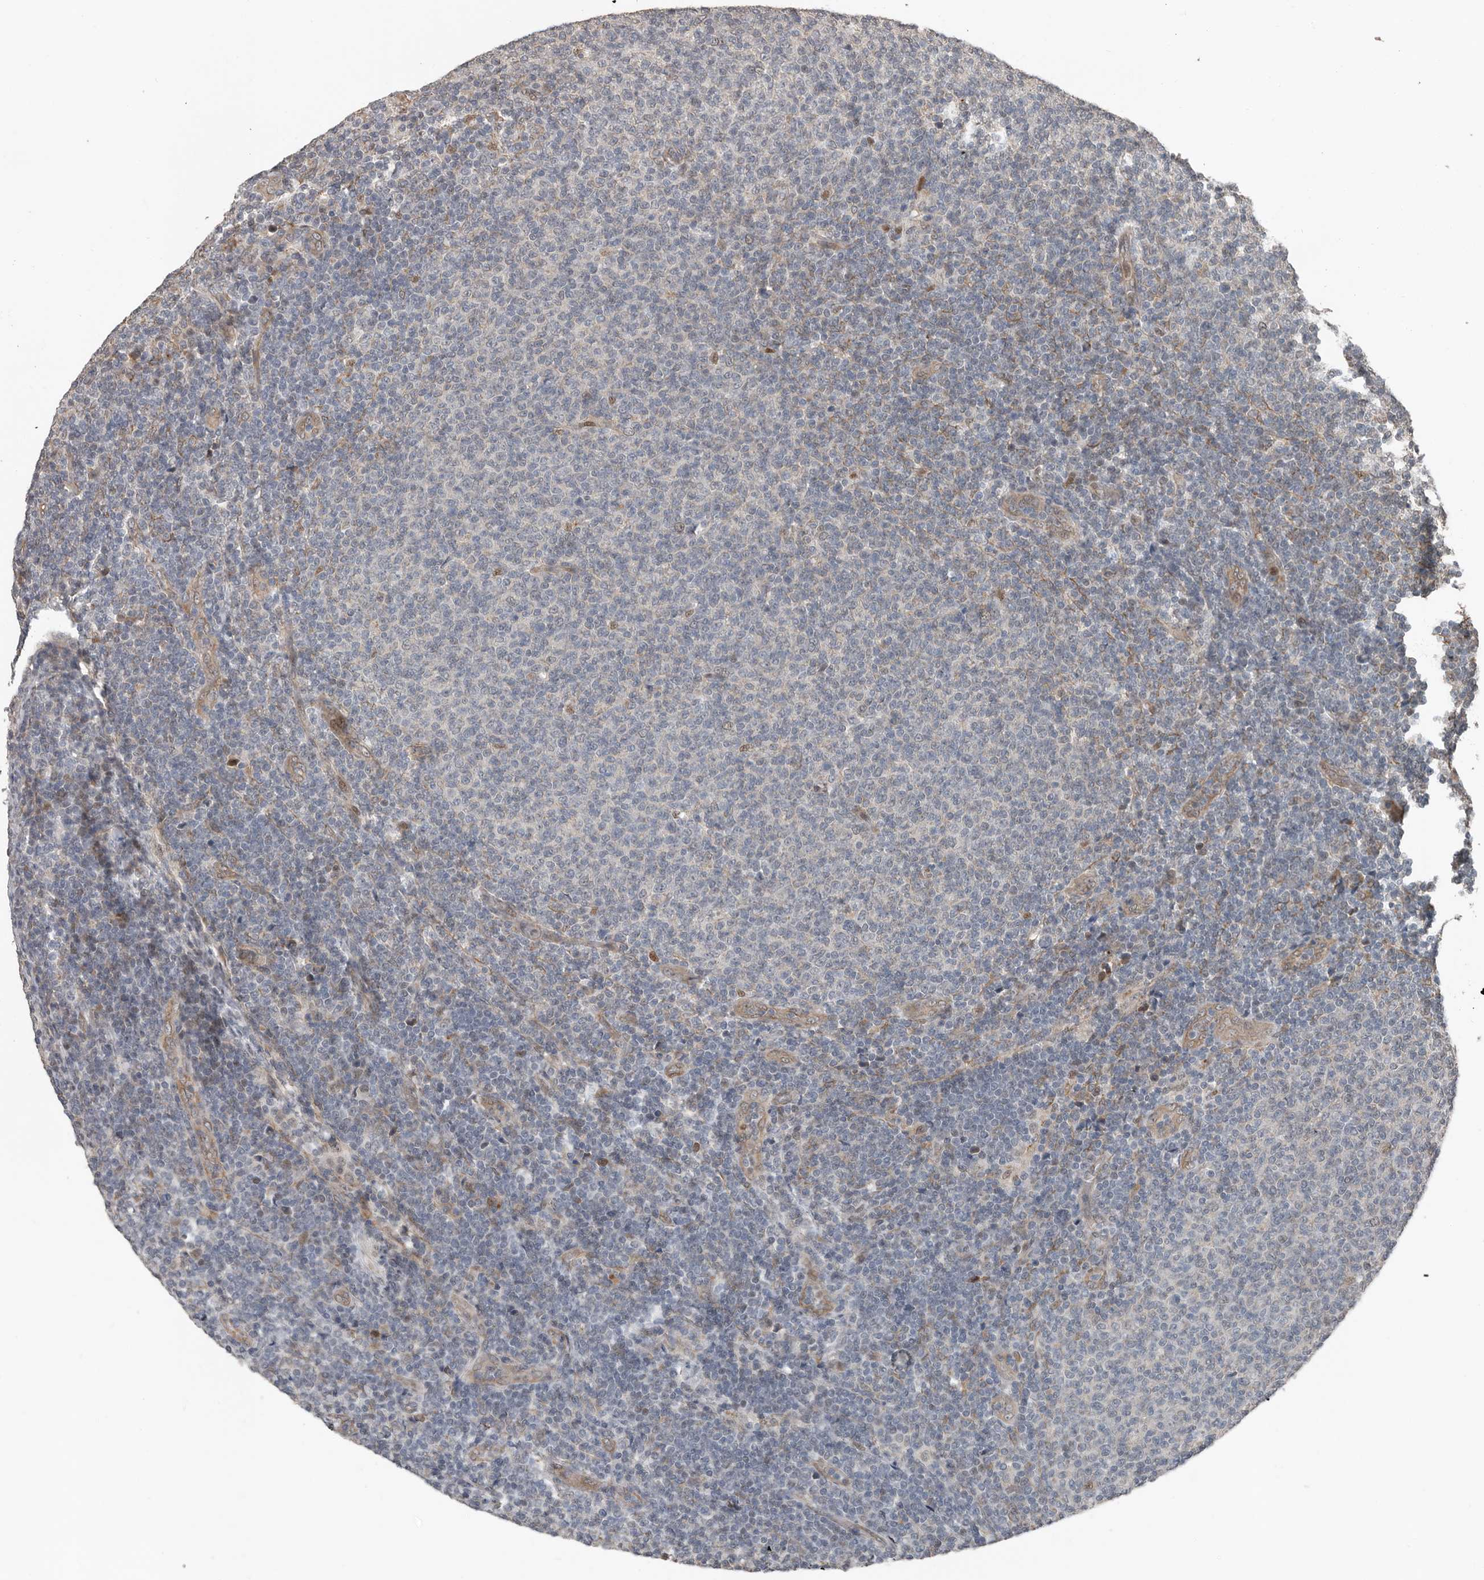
{"staining": {"intensity": "negative", "quantity": "none", "location": "none"}, "tissue": "lymphoma", "cell_type": "Tumor cells", "image_type": "cancer", "snomed": [{"axis": "morphology", "description": "Malignant lymphoma, non-Hodgkin's type, Low grade"}, {"axis": "topography", "description": "Lymph node"}], "caption": "An immunohistochemistry image of malignant lymphoma, non-Hodgkin's type (low-grade) is shown. There is no staining in tumor cells of malignant lymphoma, non-Hodgkin's type (low-grade).", "gene": "YOD1", "patient": {"sex": "male", "age": 66}}